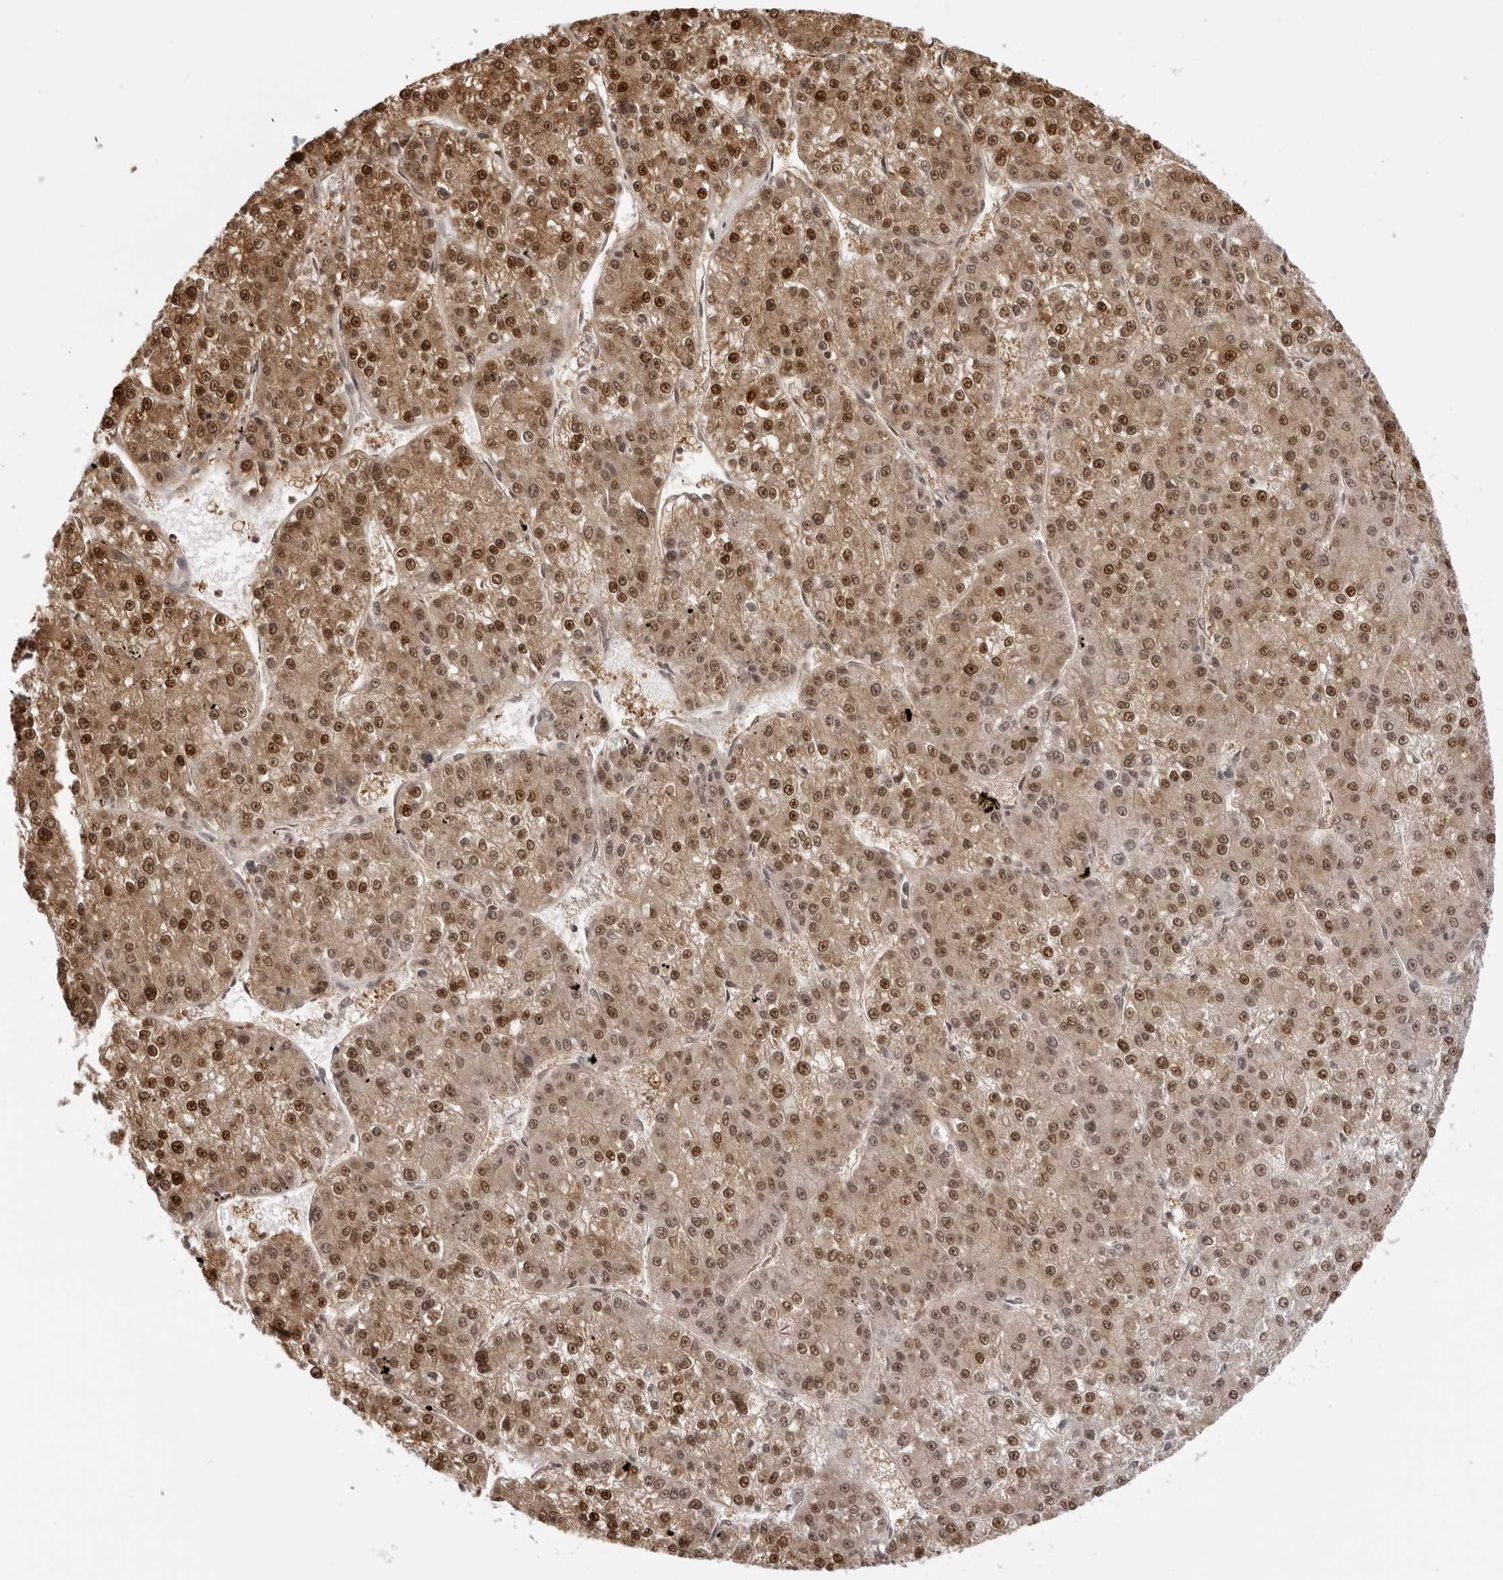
{"staining": {"intensity": "moderate", "quantity": ">75%", "location": "cytoplasmic/membranous,nuclear"}, "tissue": "liver cancer", "cell_type": "Tumor cells", "image_type": "cancer", "snomed": [{"axis": "morphology", "description": "Carcinoma, Hepatocellular, NOS"}, {"axis": "topography", "description": "Liver"}], "caption": "Human liver cancer (hepatocellular carcinoma) stained with a brown dye demonstrates moderate cytoplasmic/membranous and nuclear positive staining in approximately >75% of tumor cells.", "gene": "HSPA4", "patient": {"sex": "female", "age": 73}}